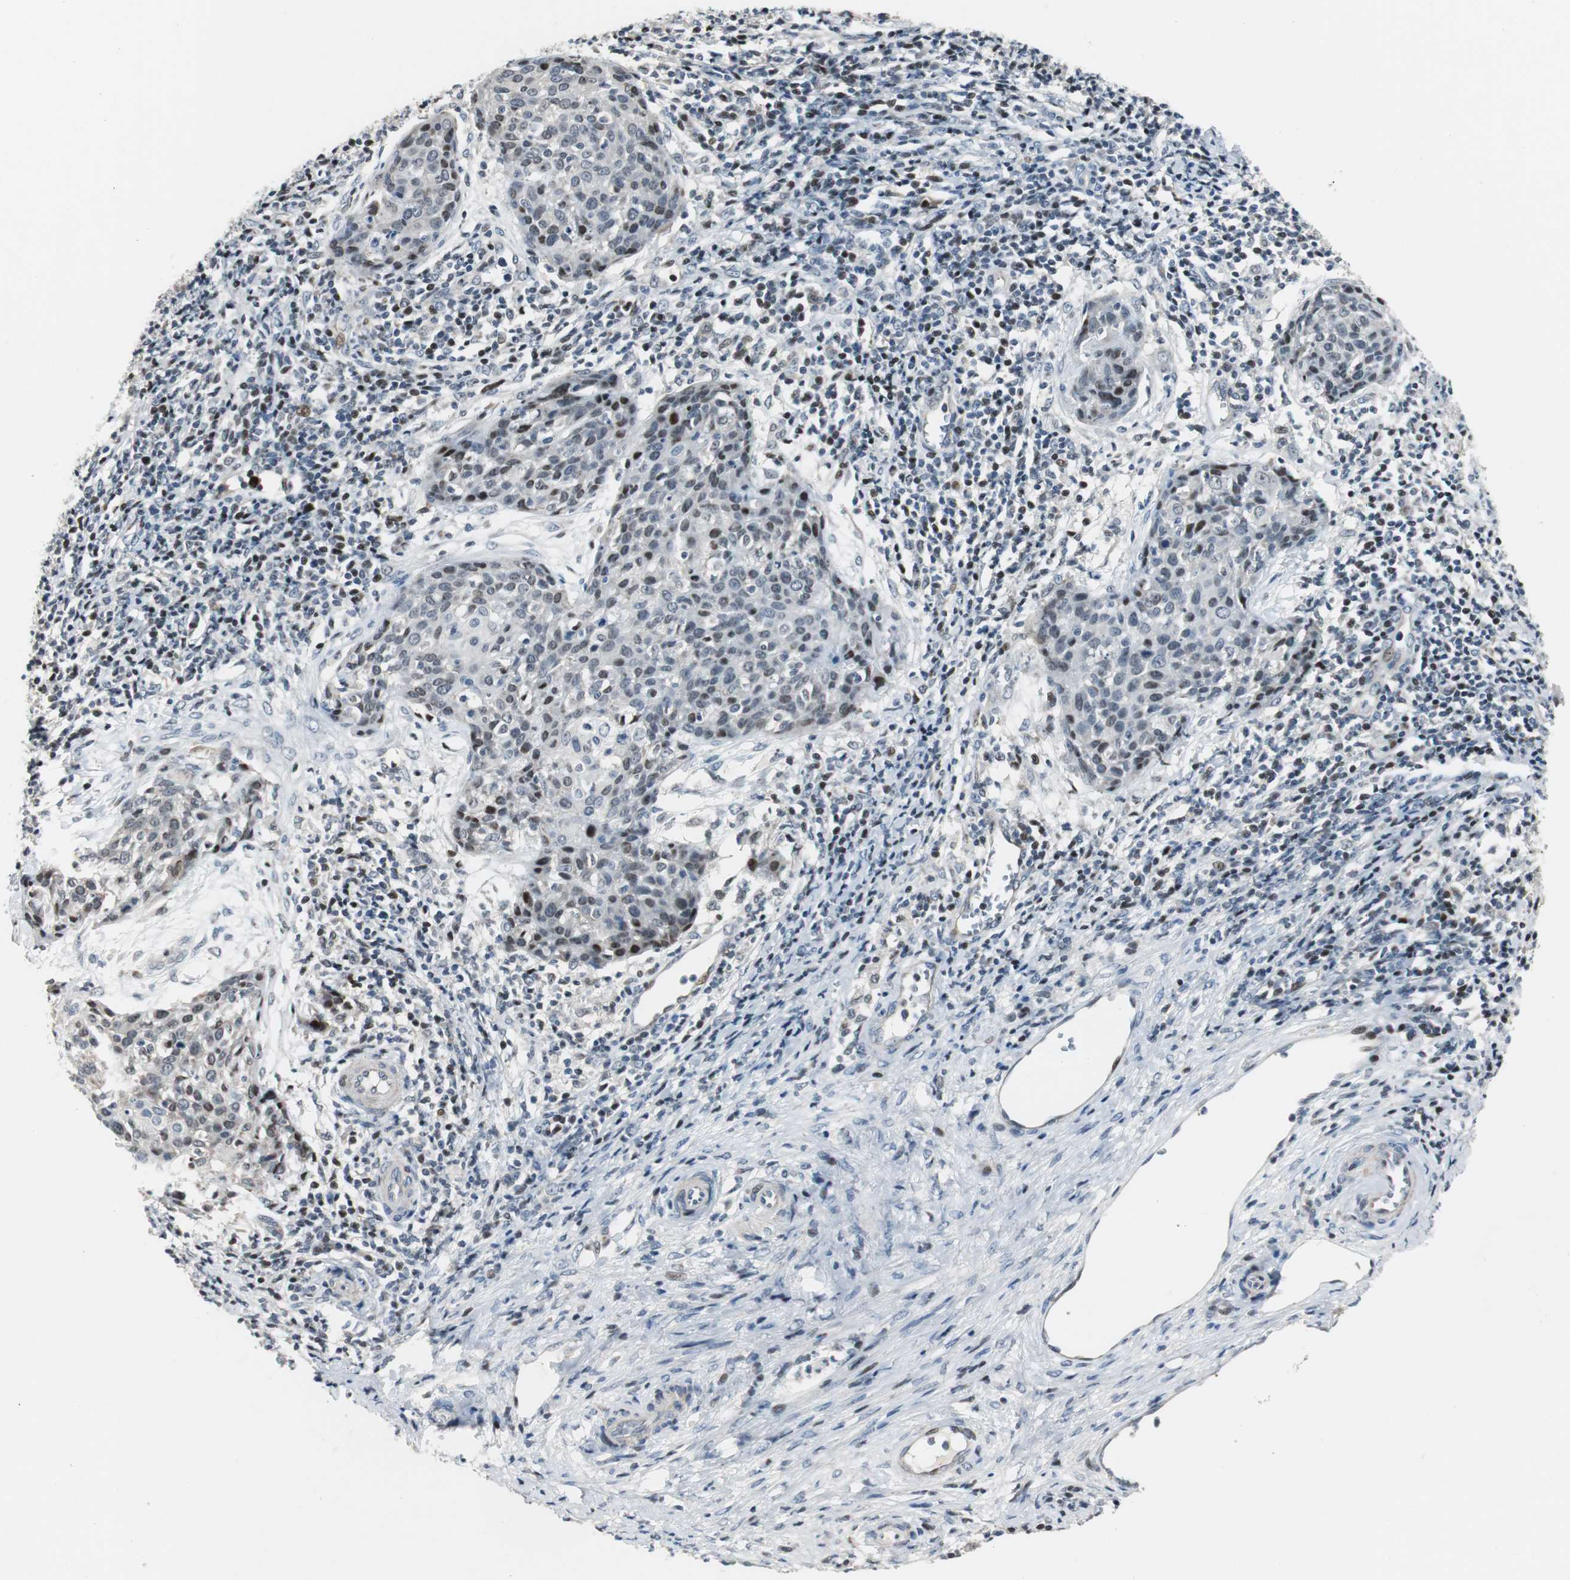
{"staining": {"intensity": "weak", "quantity": "<25%", "location": "nuclear"}, "tissue": "cervical cancer", "cell_type": "Tumor cells", "image_type": "cancer", "snomed": [{"axis": "morphology", "description": "Squamous cell carcinoma, NOS"}, {"axis": "topography", "description": "Cervix"}], "caption": "This is a photomicrograph of immunohistochemistry (IHC) staining of cervical cancer, which shows no staining in tumor cells. (DAB immunohistochemistry (IHC) with hematoxylin counter stain).", "gene": "RAD1", "patient": {"sex": "female", "age": 38}}